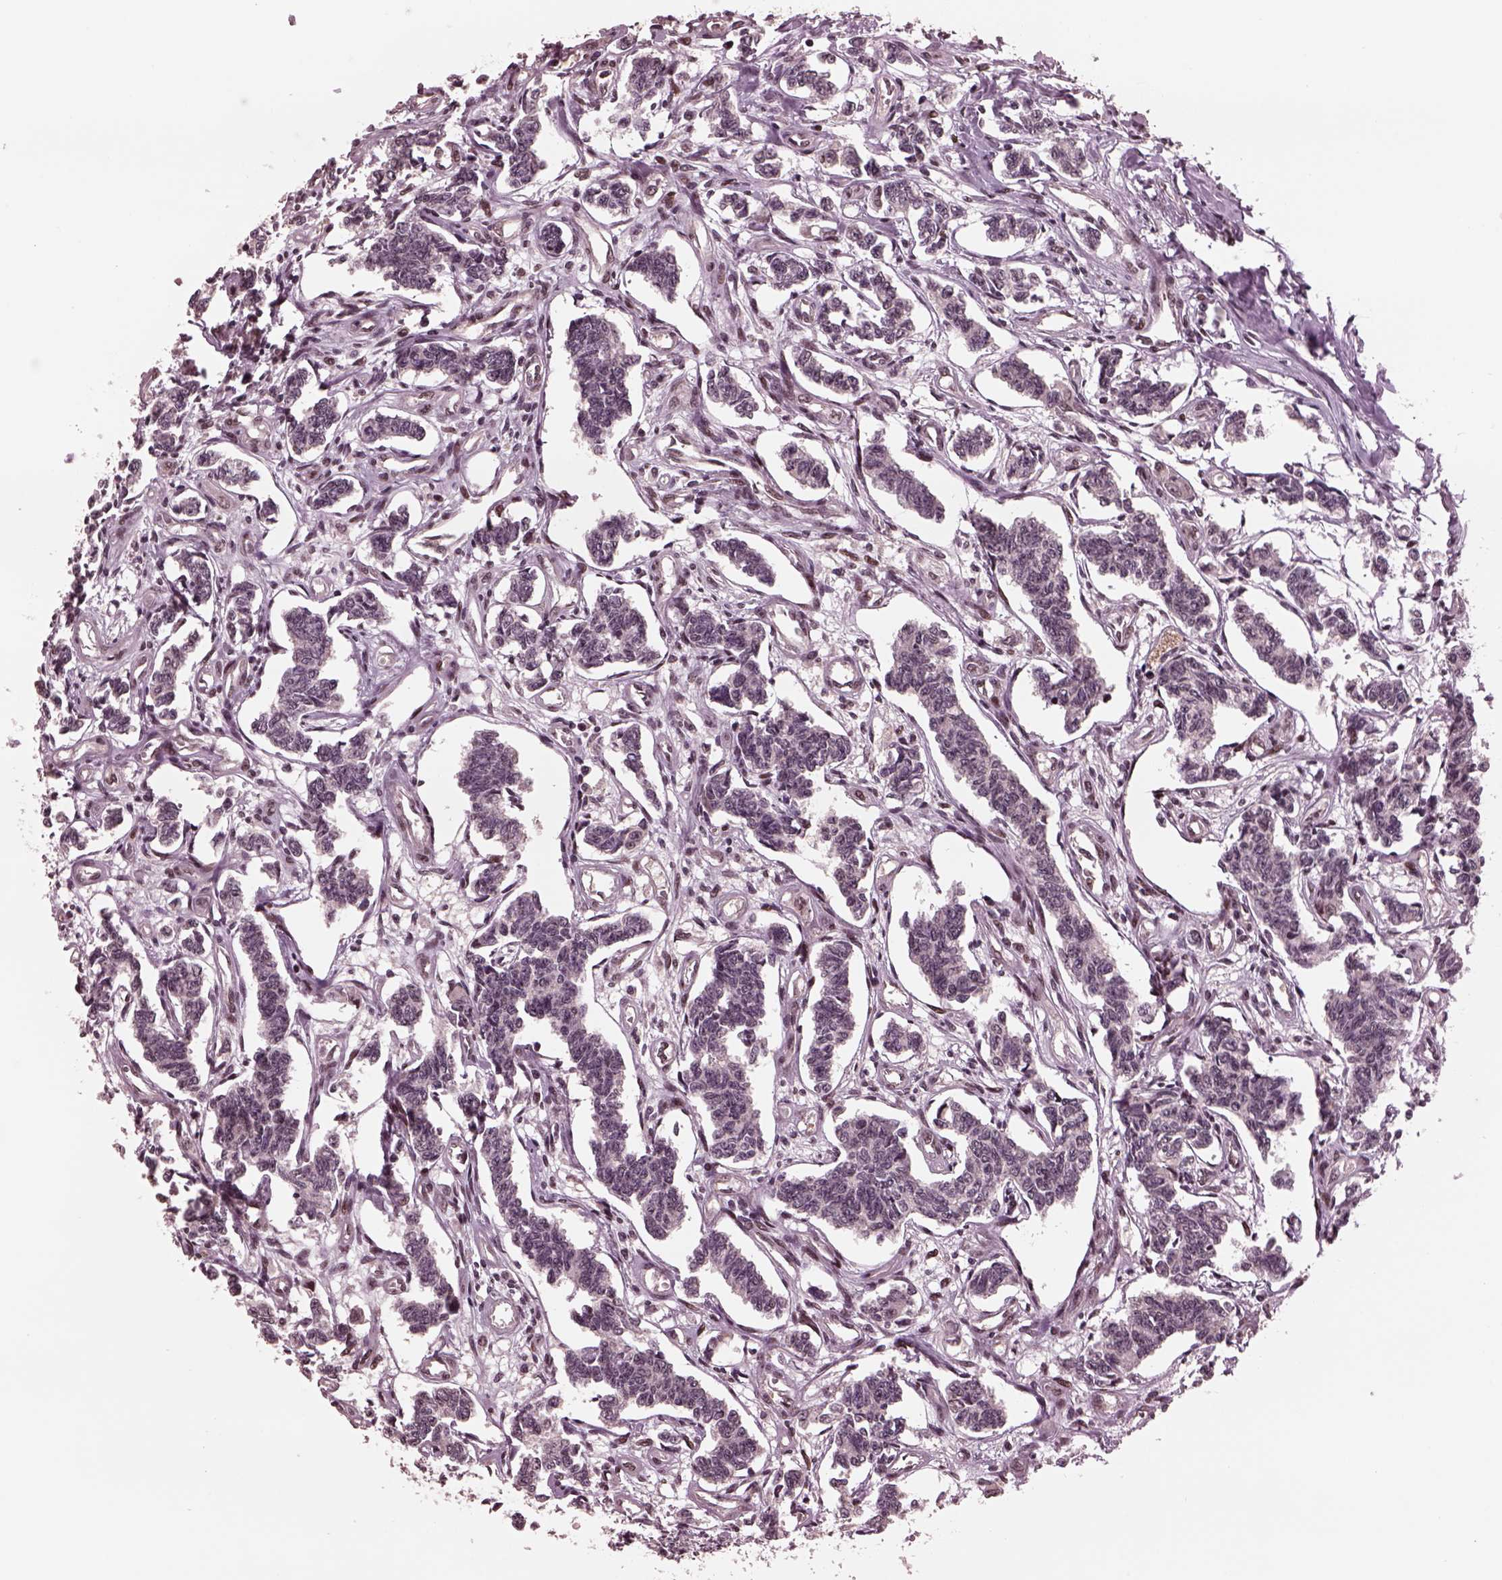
{"staining": {"intensity": "negative", "quantity": "none", "location": "none"}, "tissue": "carcinoid", "cell_type": "Tumor cells", "image_type": "cancer", "snomed": [{"axis": "morphology", "description": "Carcinoid, malignant, NOS"}, {"axis": "topography", "description": "Kidney"}], "caption": "The histopathology image shows no significant expression in tumor cells of carcinoid. (DAB immunohistochemistry (IHC), high magnification).", "gene": "NAP1L5", "patient": {"sex": "female", "age": 41}}